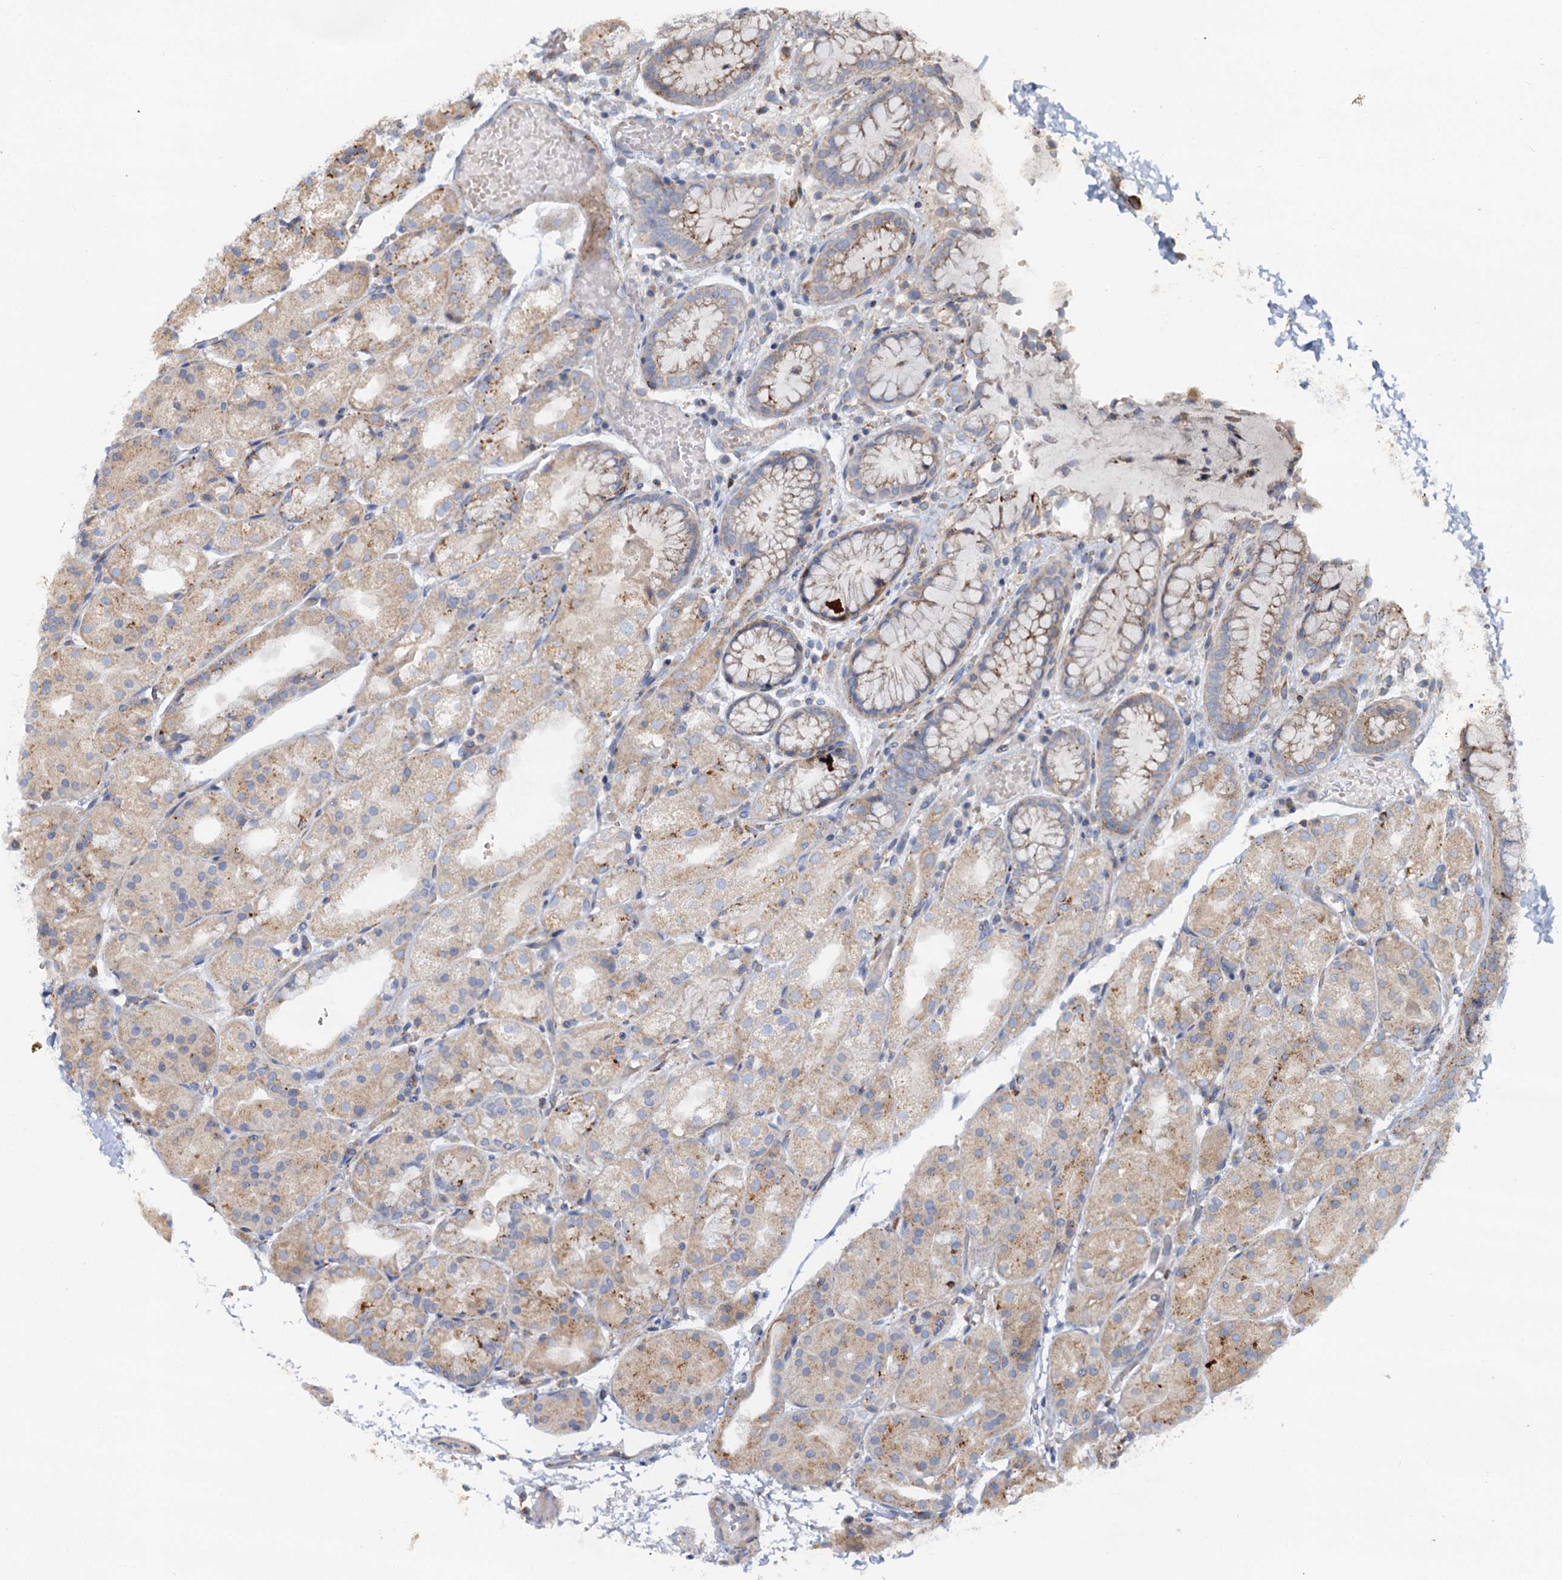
{"staining": {"intensity": "moderate", "quantity": "25%-75%", "location": "cytoplasmic/membranous"}, "tissue": "stomach", "cell_type": "Glandular cells", "image_type": "normal", "snomed": [{"axis": "morphology", "description": "Normal tissue, NOS"}, {"axis": "topography", "description": "Stomach, upper"}], "caption": "The micrograph reveals immunohistochemical staining of unremarkable stomach. There is moderate cytoplasmic/membranous expression is identified in approximately 25%-75% of glandular cells.", "gene": "WDR73", "patient": {"sex": "male", "age": 72}}